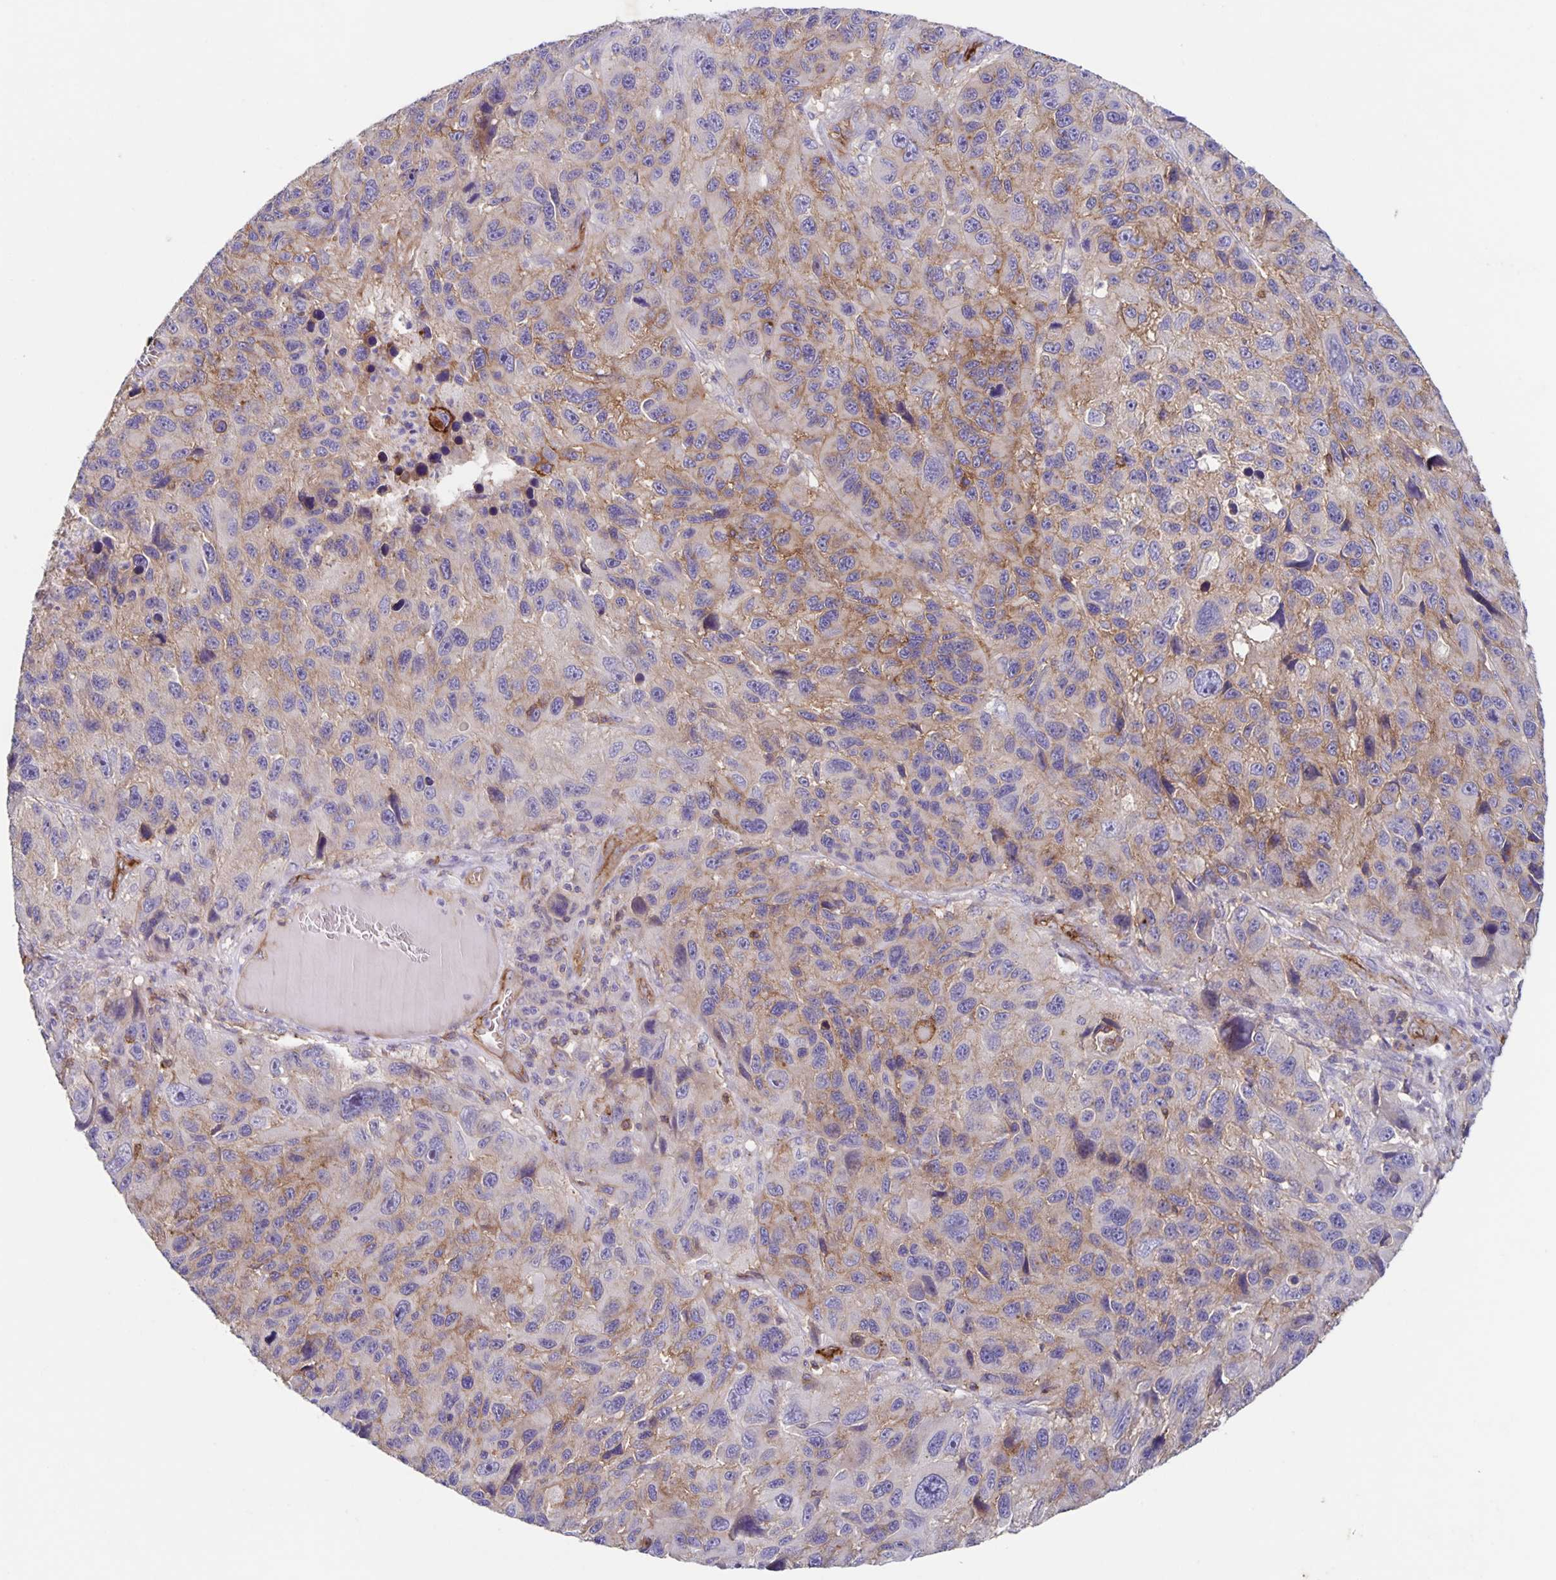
{"staining": {"intensity": "weak", "quantity": "25%-75%", "location": "cytoplasmic/membranous"}, "tissue": "melanoma", "cell_type": "Tumor cells", "image_type": "cancer", "snomed": [{"axis": "morphology", "description": "Malignant melanoma, NOS"}, {"axis": "topography", "description": "Skin"}], "caption": "This photomicrograph demonstrates IHC staining of melanoma, with low weak cytoplasmic/membranous expression in about 25%-75% of tumor cells.", "gene": "ITGA2", "patient": {"sex": "male", "age": 53}}